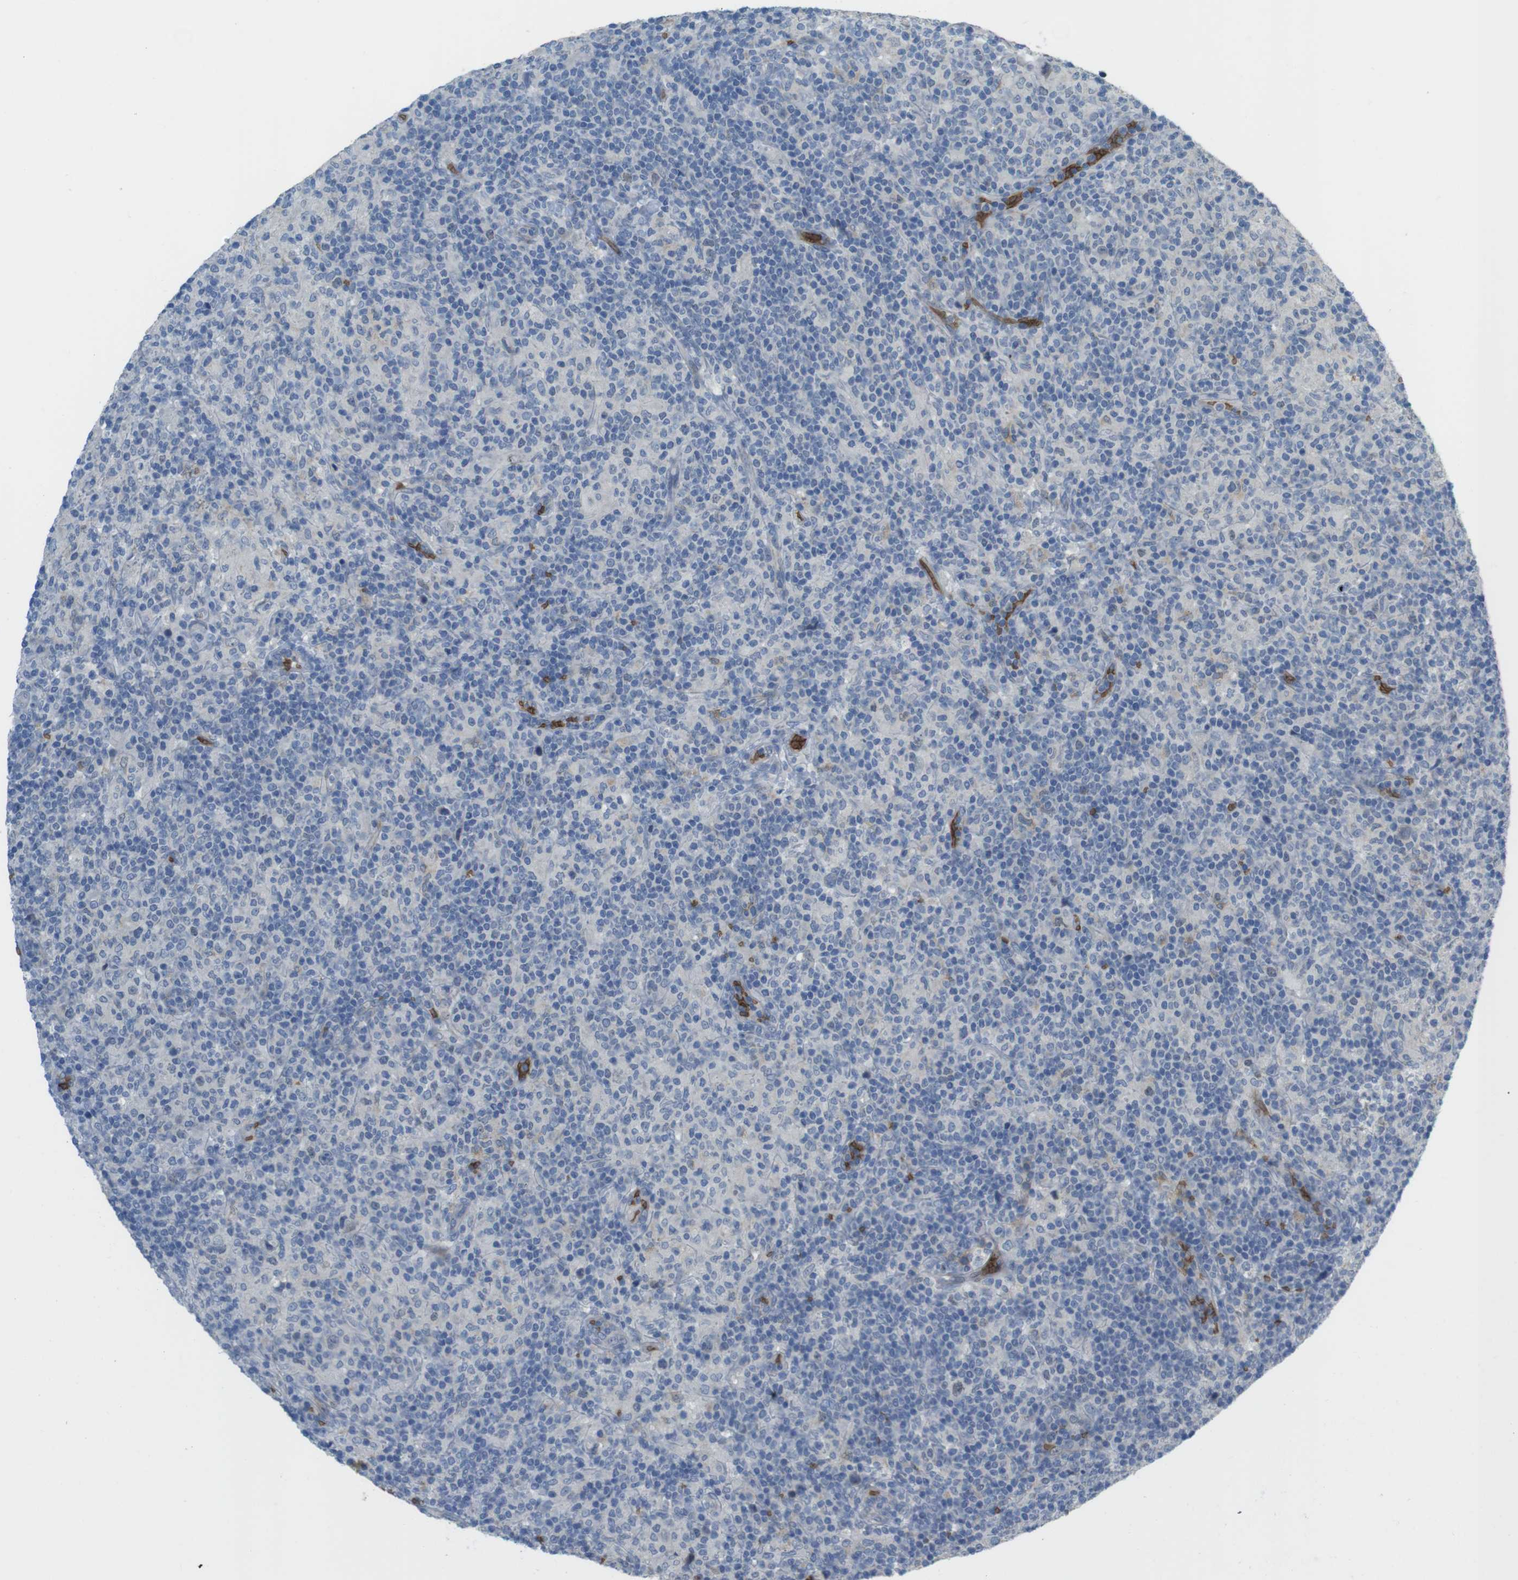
{"staining": {"intensity": "negative", "quantity": "none", "location": "none"}, "tissue": "lymphoma", "cell_type": "Tumor cells", "image_type": "cancer", "snomed": [{"axis": "morphology", "description": "Hodgkin's disease, NOS"}, {"axis": "topography", "description": "Lymph node"}], "caption": "This is an immunohistochemistry micrograph of Hodgkin's disease. There is no staining in tumor cells.", "gene": "GYPA", "patient": {"sex": "male", "age": 70}}